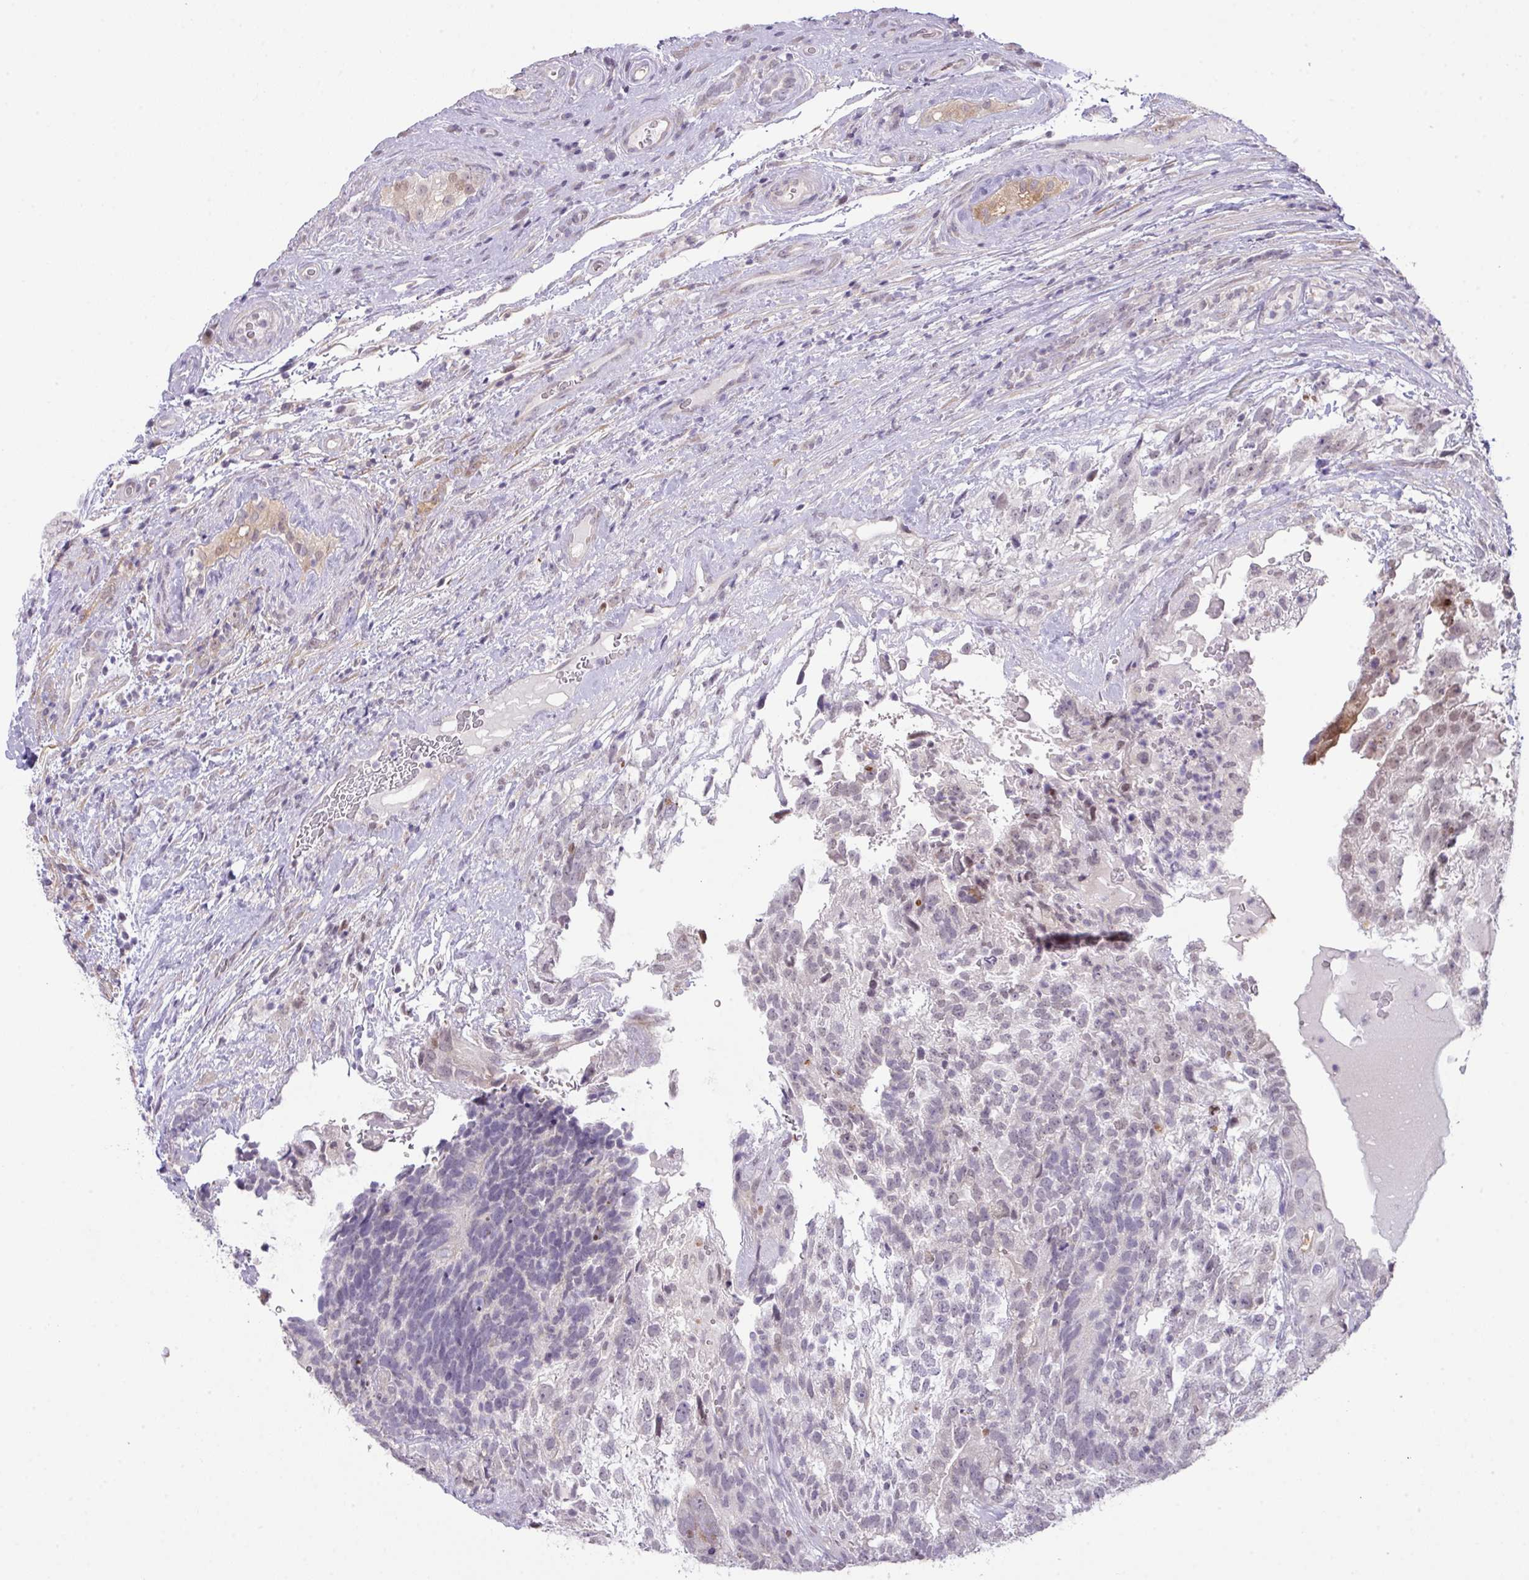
{"staining": {"intensity": "weak", "quantity": "<25%", "location": "nuclear"}, "tissue": "testis cancer", "cell_type": "Tumor cells", "image_type": "cancer", "snomed": [{"axis": "morphology", "description": "Seminoma, NOS"}, {"axis": "morphology", "description": "Carcinoma, Embryonal, NOS"}, {"axis": "topography", "description": "Testis"}], "caption": "This is an immunohistochemistry (IHC) image of testis cancer. There is no staining in tumor cells.", "gene": "ANKRD13B", "patient": {"sex": "male", "age": 41}}